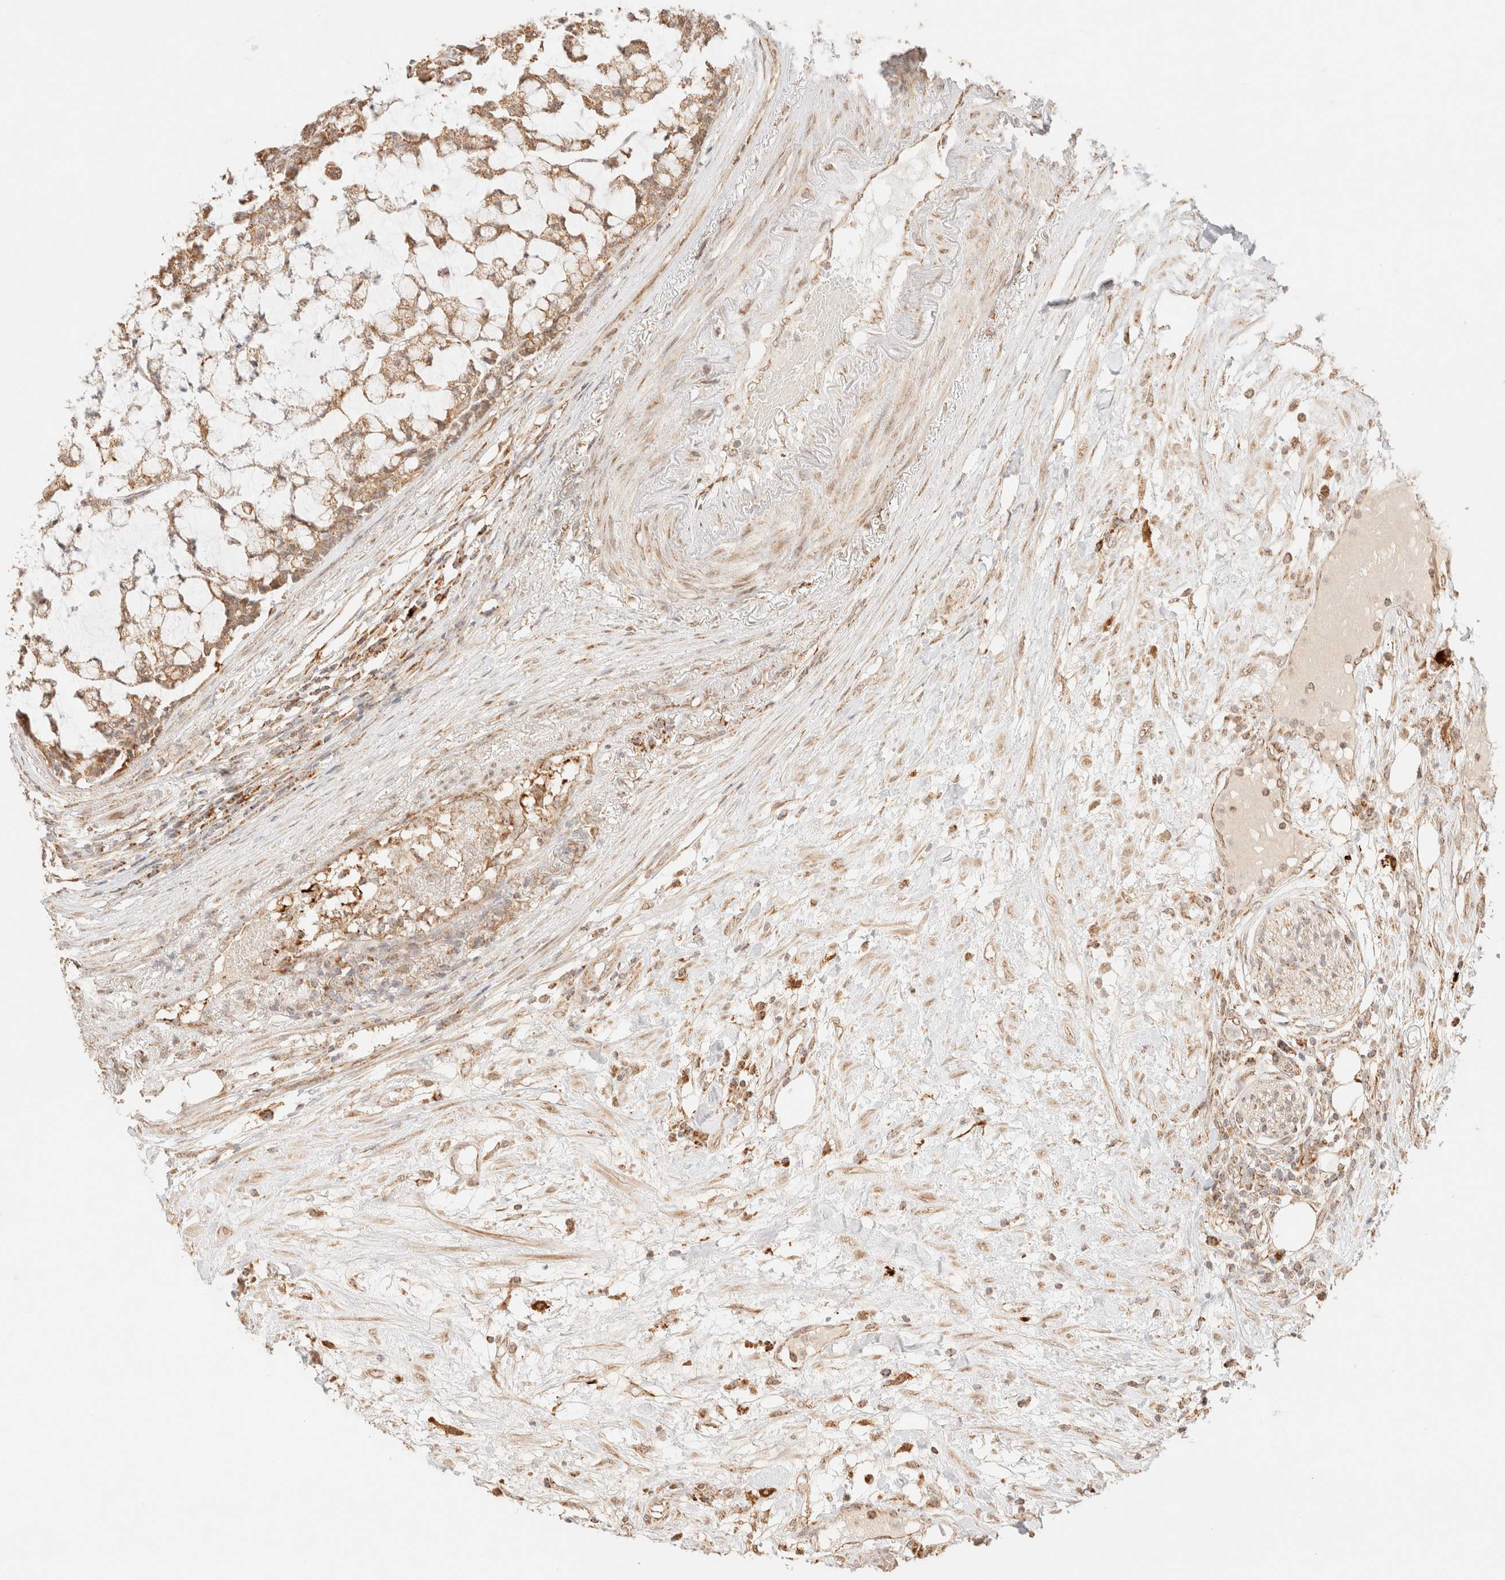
{"staining": {"intensity": "moderate", "quantity": ">75%", "location": "cytoplasmic/membranous"}, "tissue": "colorectal cancer", "cell_type": "Tumor cells", "image_type": "cancer", "snomed": [{"axis": "morphology", "description": "Adenocarcinoma, NOS"}, {"axis": "topography", "description": "Colon"}], "caption": "High-magnification brightfield microscopy of colorectal adenocarcinoma stained with DAB (brown) and counterstained with hematoxylin (blue). tumor cells exhibit moderate cytoplasmic/membranous positivity is seen in approximately>75% of cells. The protein is shown in brown color, while the nuclei are stained blue.", "gene": "TACO1", "patient": {"sex": "female", "age": 84}}